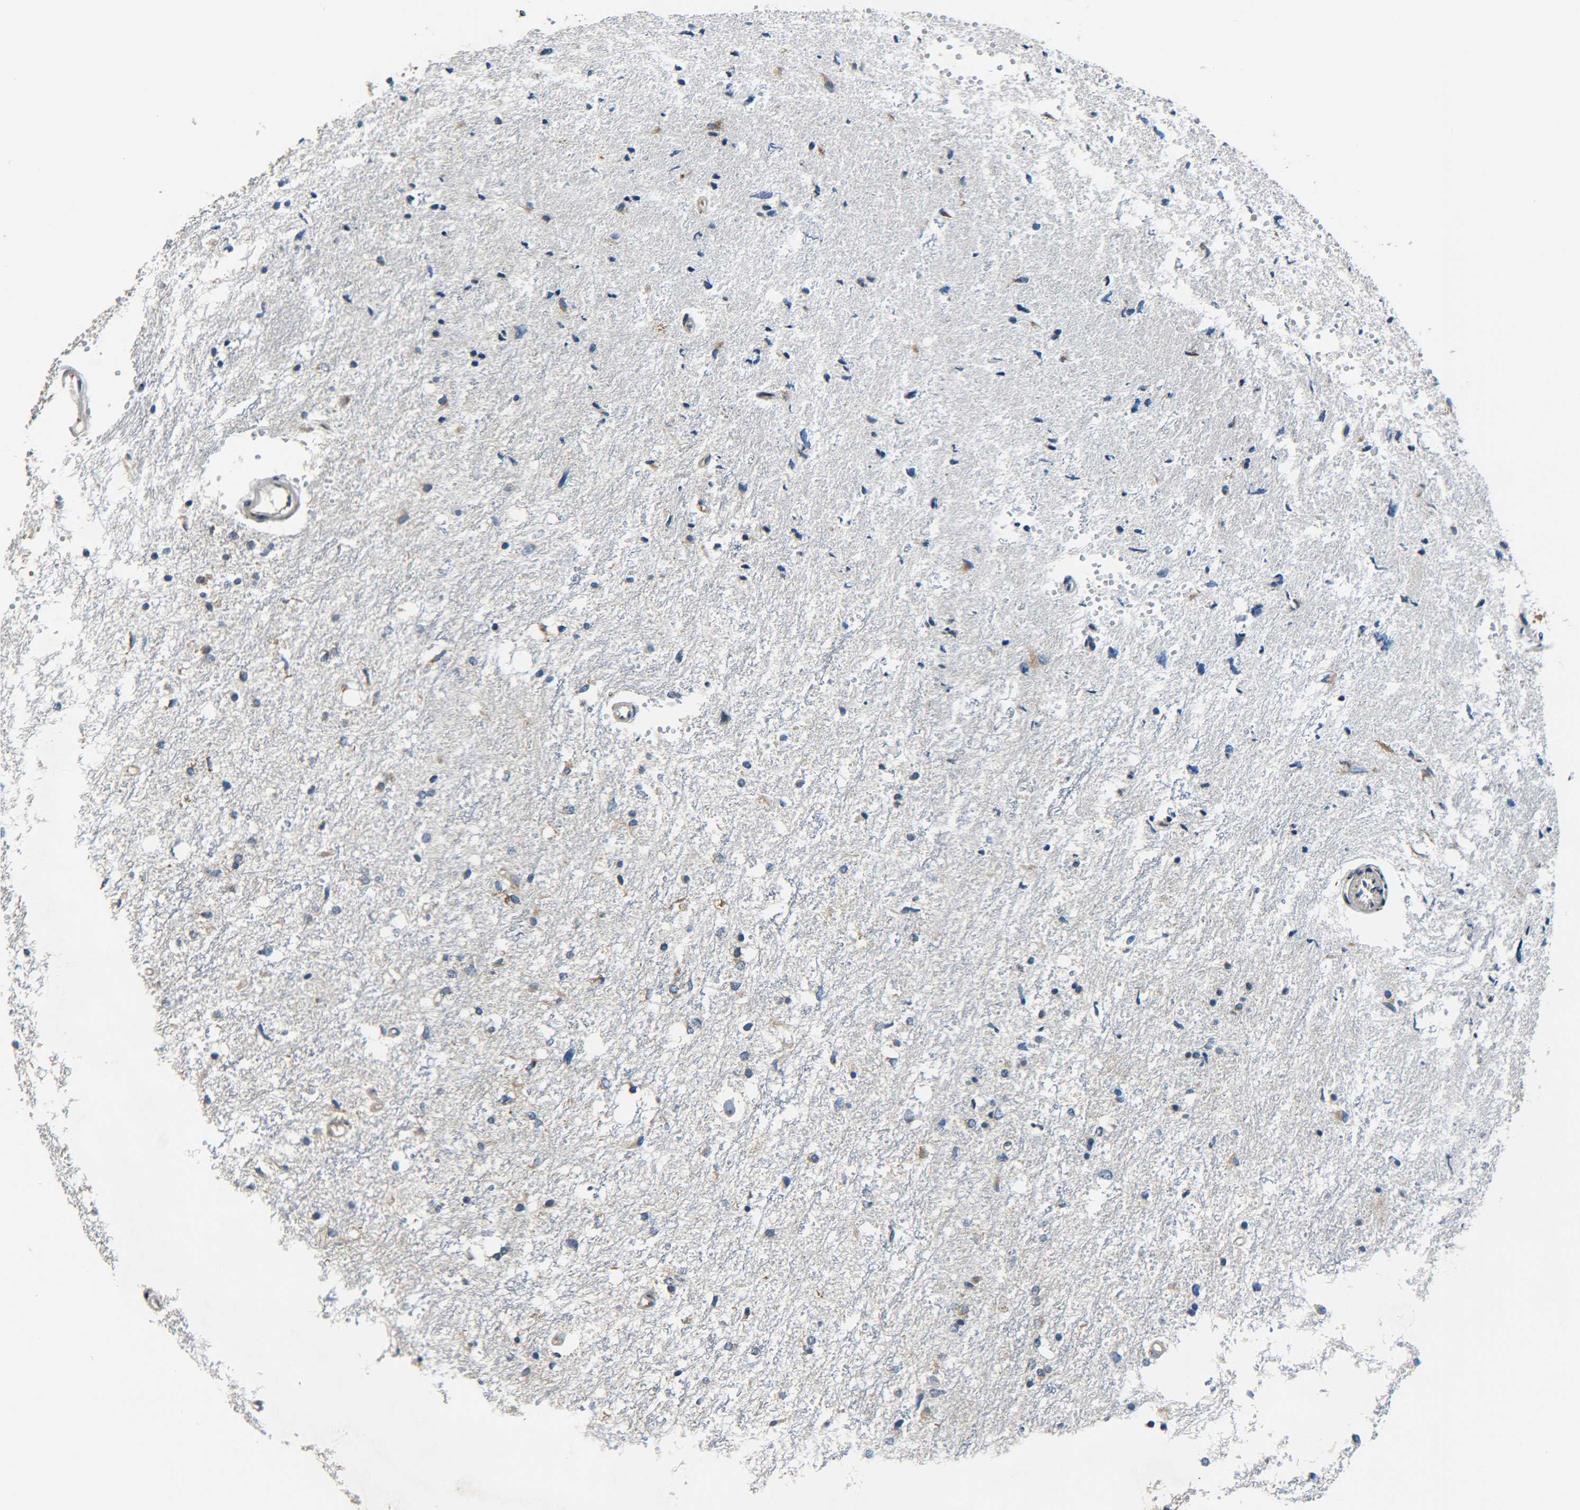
{"staining": {"intensity": "negative", "quantity": "none", "location": "none"}, "tissue": "glioma", "cell_type": "Tumor cells", "image_type": "cancer", "snomed": [{"axis": "morphology", "description": "Glioma, malignant, High grade"}, {"axis": "topography", "description": "Brain"}], "caption": "Immunohistochemistry (IHC) micrograph of neoplastic tissue: human malignant glioma (high-grade) stained with DAB (3,3'-diaminobenzidine) exhibits no significant protein staining in tumor cells.", "gene": "RAB1B", "patient": {"sex": "female", "age": 59}}